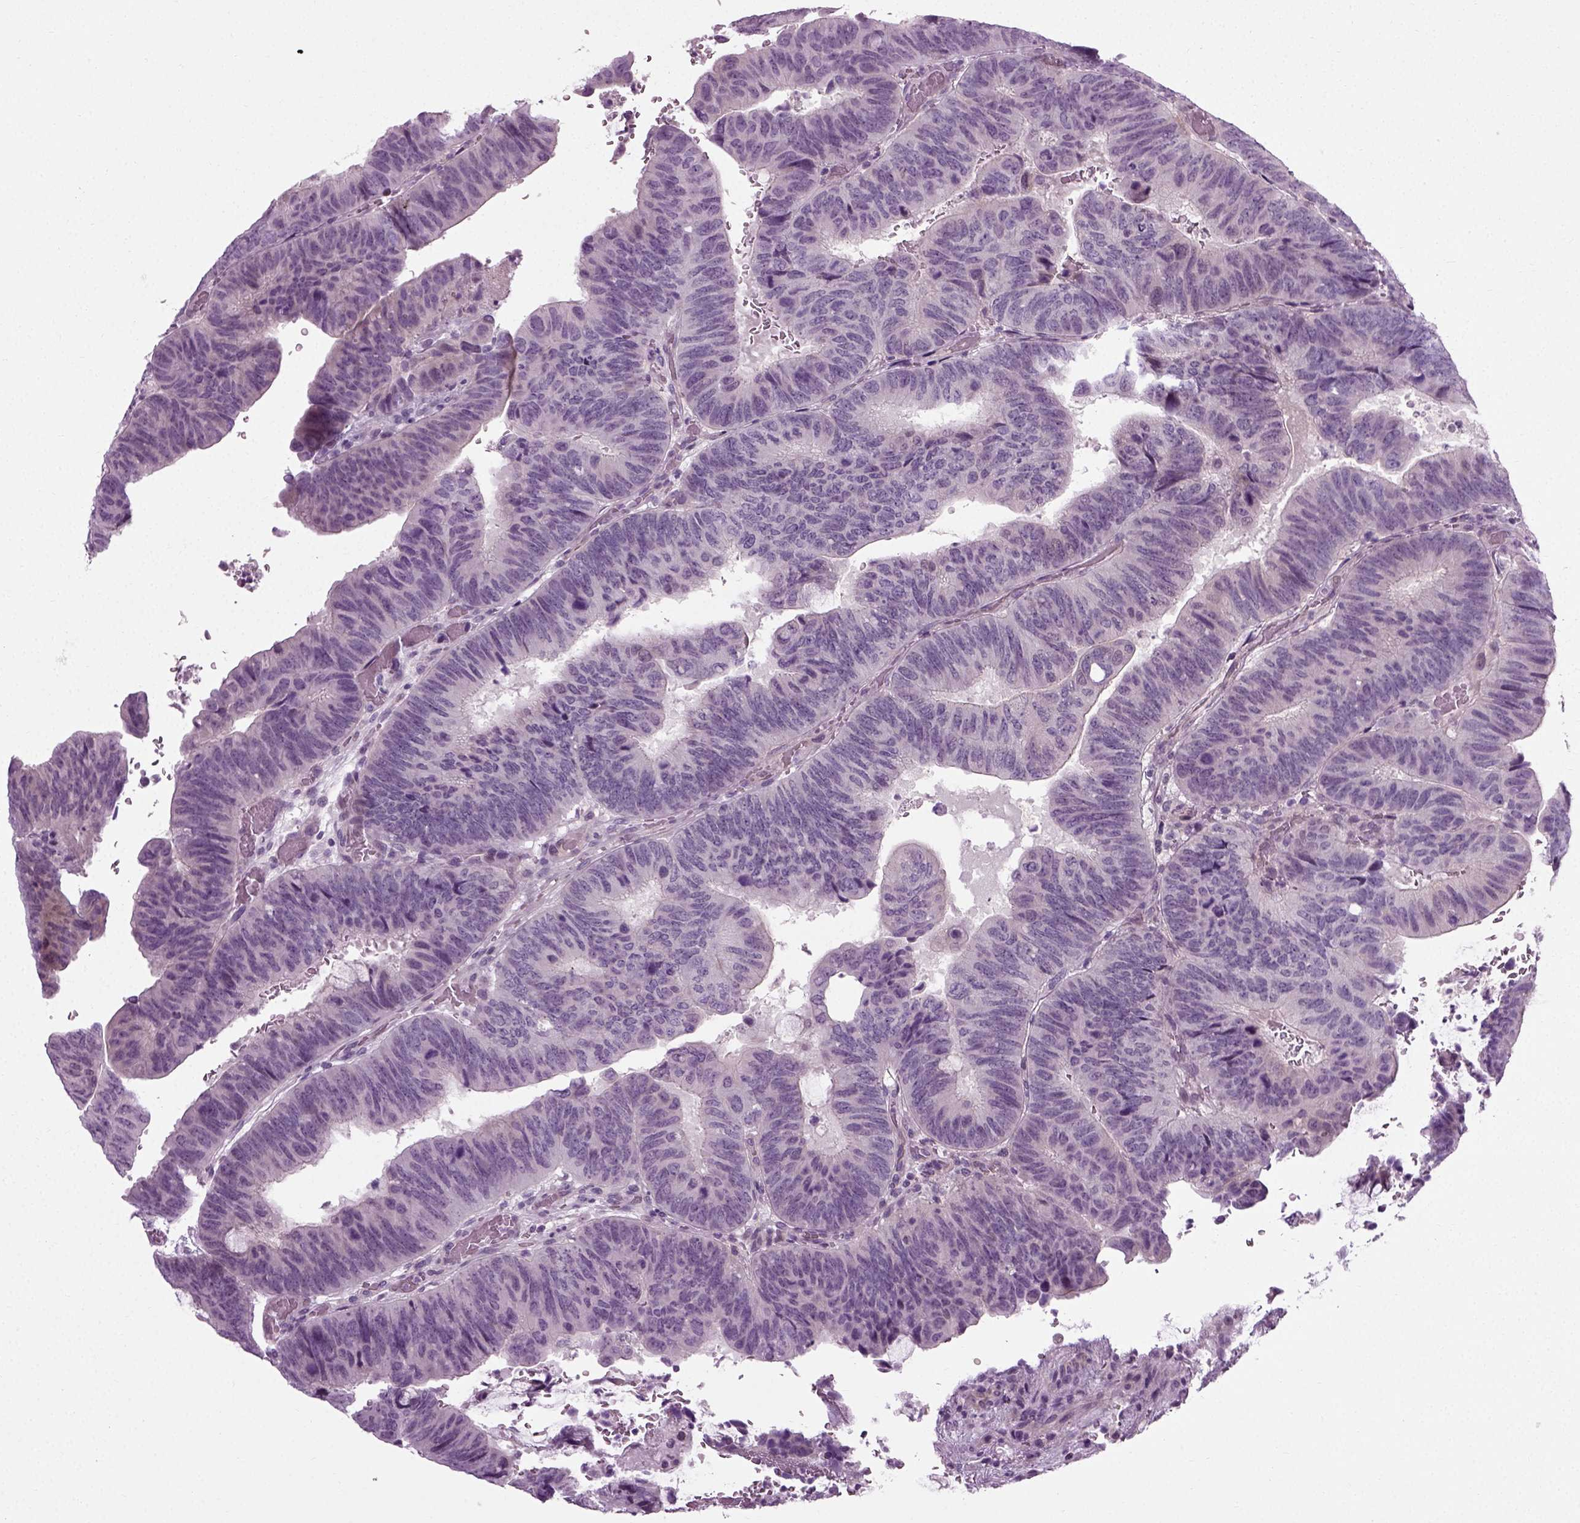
{"staining": {"intensity": "negative", "quantity": "none", "location": "none"}, "tissue": "colorectal cancer", "cell_type": "Tumor cells", "image_type": "cancer", "snomed": [{"axis": "morphology", "description": "Normal tissue, NOS"}, {"axis": "morphology", "description": "Adenocarcinoma, NOS"}, {"axis": "topography", "description": "Rectum"}], "caption": "An IHC histopathology image of adenocarcinoma (colorectal) is shown. There is no staining in tumor cells of adenocarcinoma (colorectal).", "gene": "SCG5", "patient": {"sex": "male", "age": 92}}